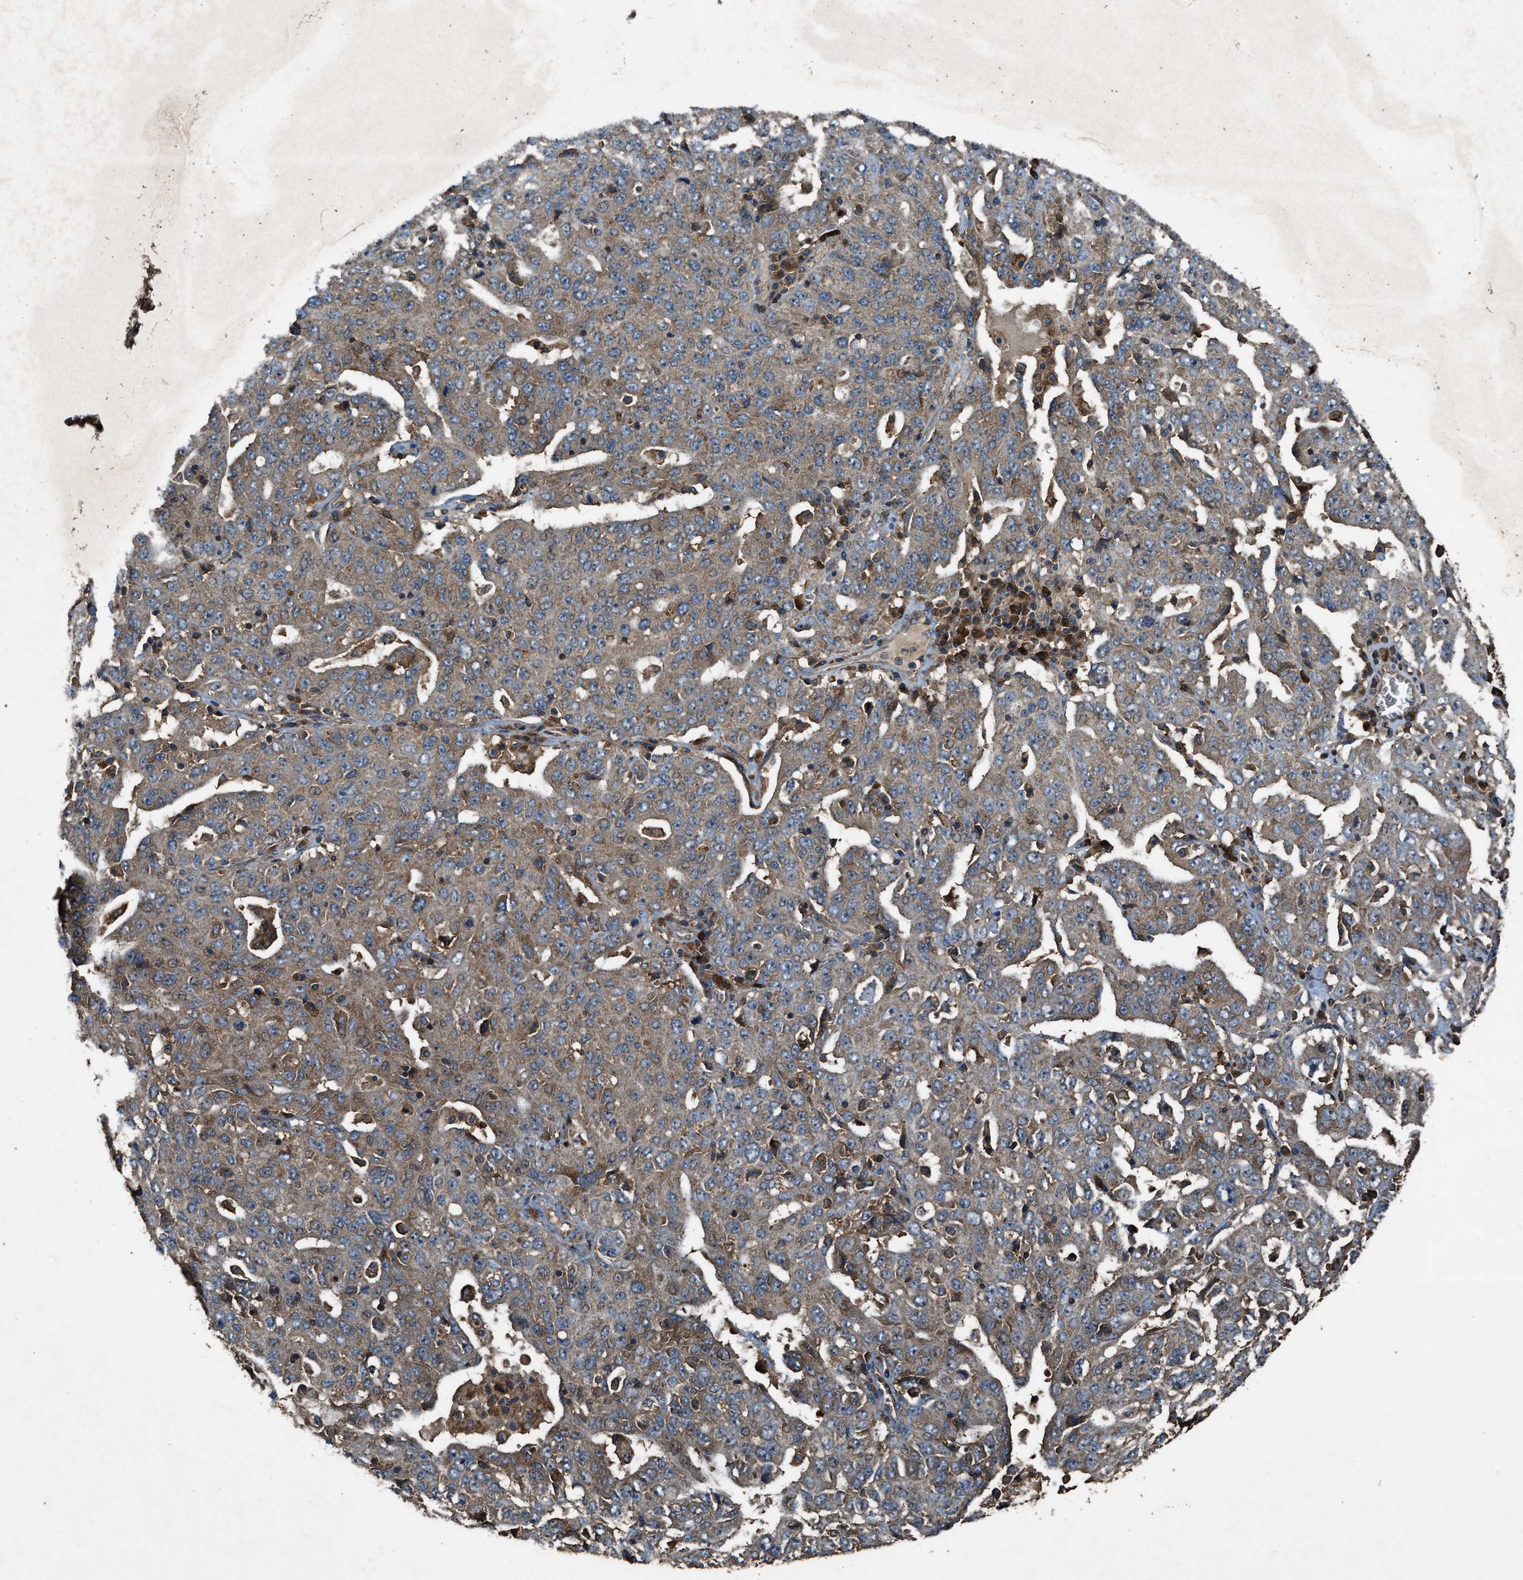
{"staining": {"intensity": "weak", "quantity": ">75%", "location": "cytoplasmic/membranous"}, "tissue": "ovarian cancer", "cell_type": "Tumor cells", "image_type": "cancer", "snomed": [{"axis": "morphology", "description": "Carcinoma, endometroid"}, {"axis": "topography", "description": "Ovary"}], "caption": "Immunohistochemical staining of human endometroid carcinoma (ovarian) shows weak cytoplasmic/membranous protein staining in about >75% of tumor cells. The protein of interest is shown in brown color, while the nuclei are stained blue.", "gene": "MAP3K8", "patient": {"sex": "female", "age": 62}}